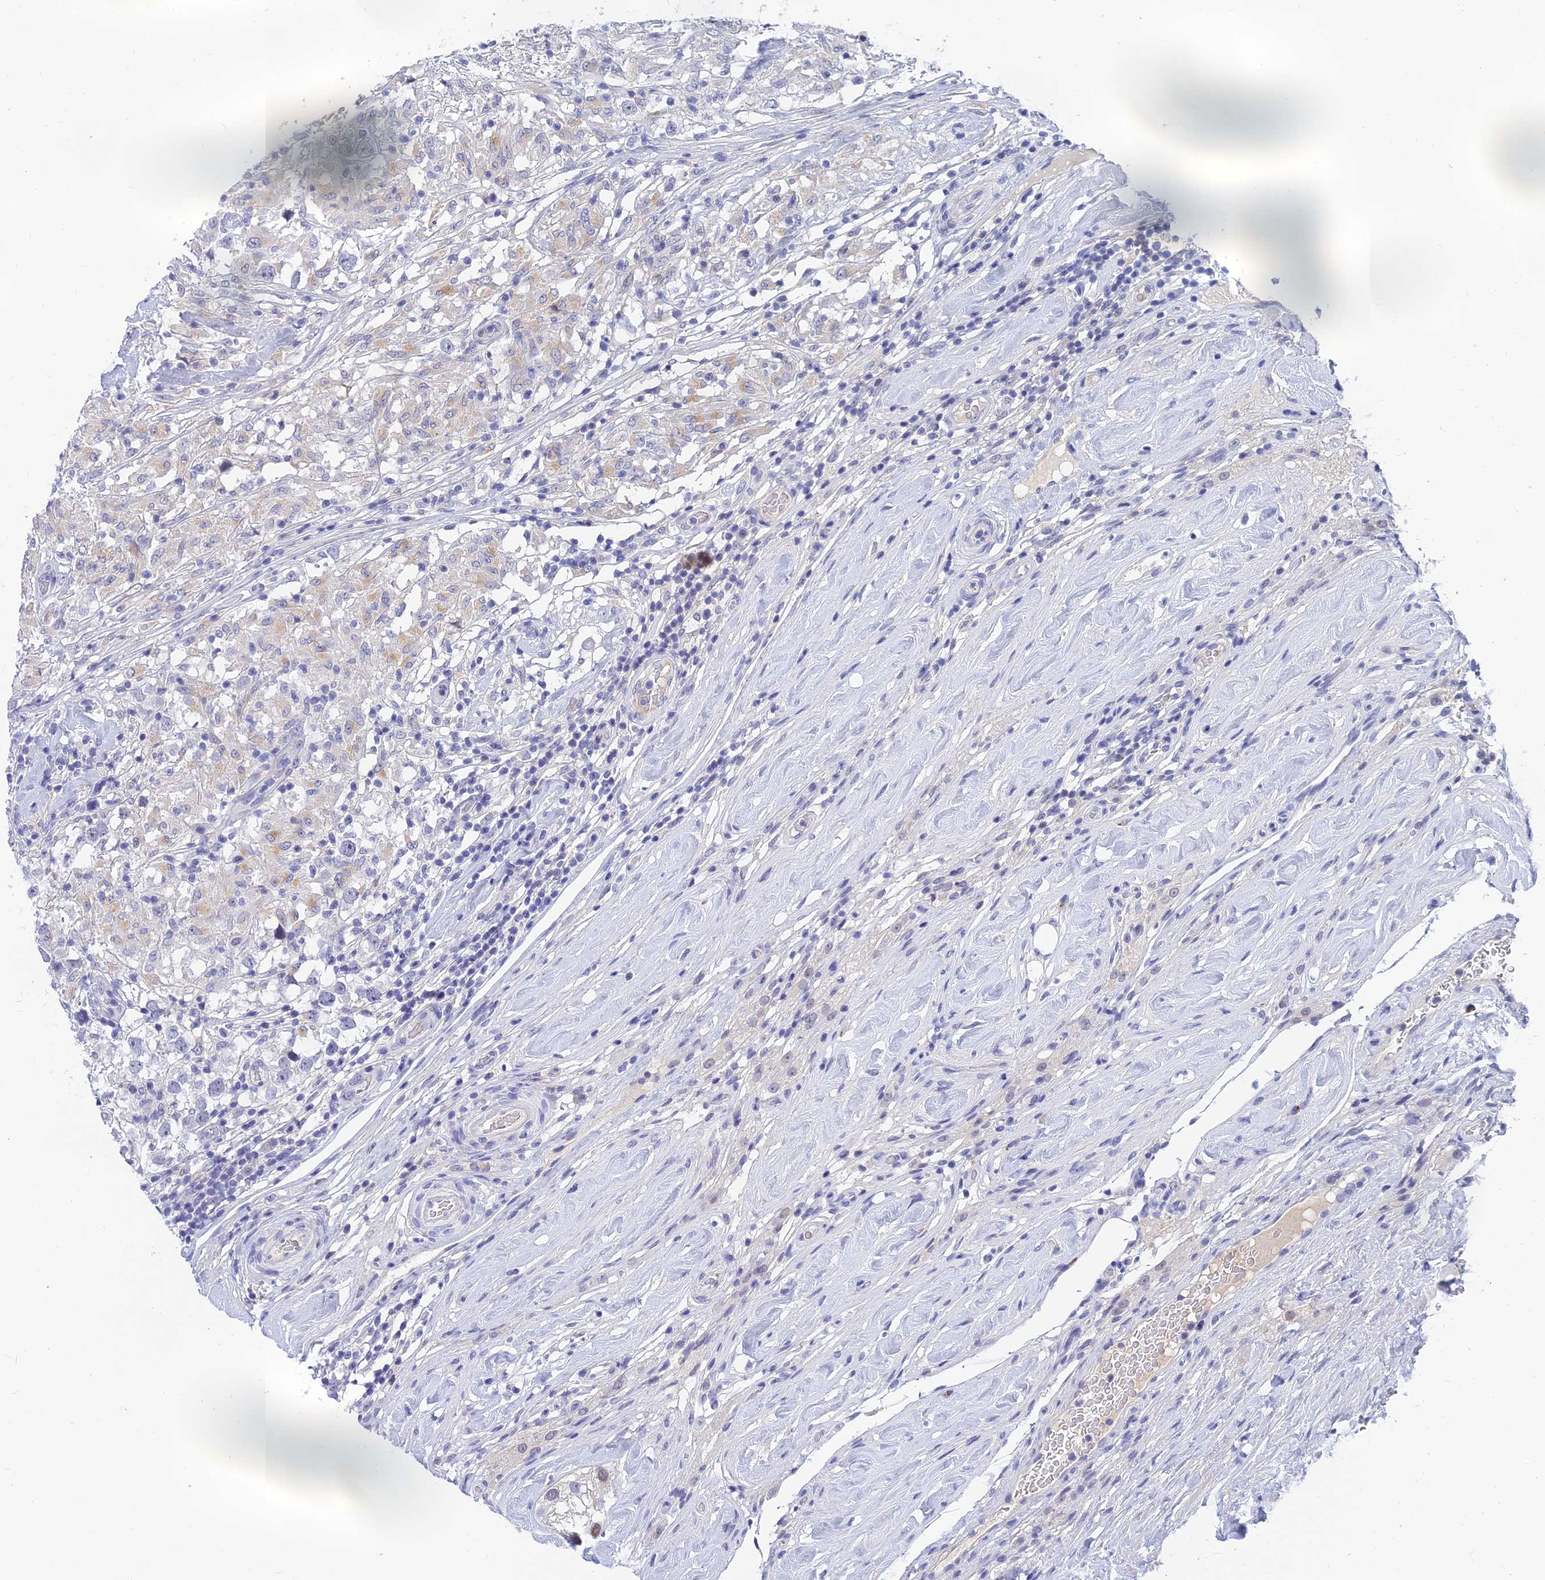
{"staining": {"intensity": "negative", "quantity": "none", "location": "none"}, "tissue": "testis cancer", "cell_type": "Tumor cells", "image_type": "cancer", "snomed": [{"axis": "morphology", "description": "Seminoma, NOS"}, {"axis": "topography", "description": "Testis"}], "caption": "This is a image of immunohistochemistry (IHC) staining of testis cancer (seminoma), which shows no positivity in tumor cells.", "gene": "TMEM161B", "patient": {"sex": "male", "age": 46}}